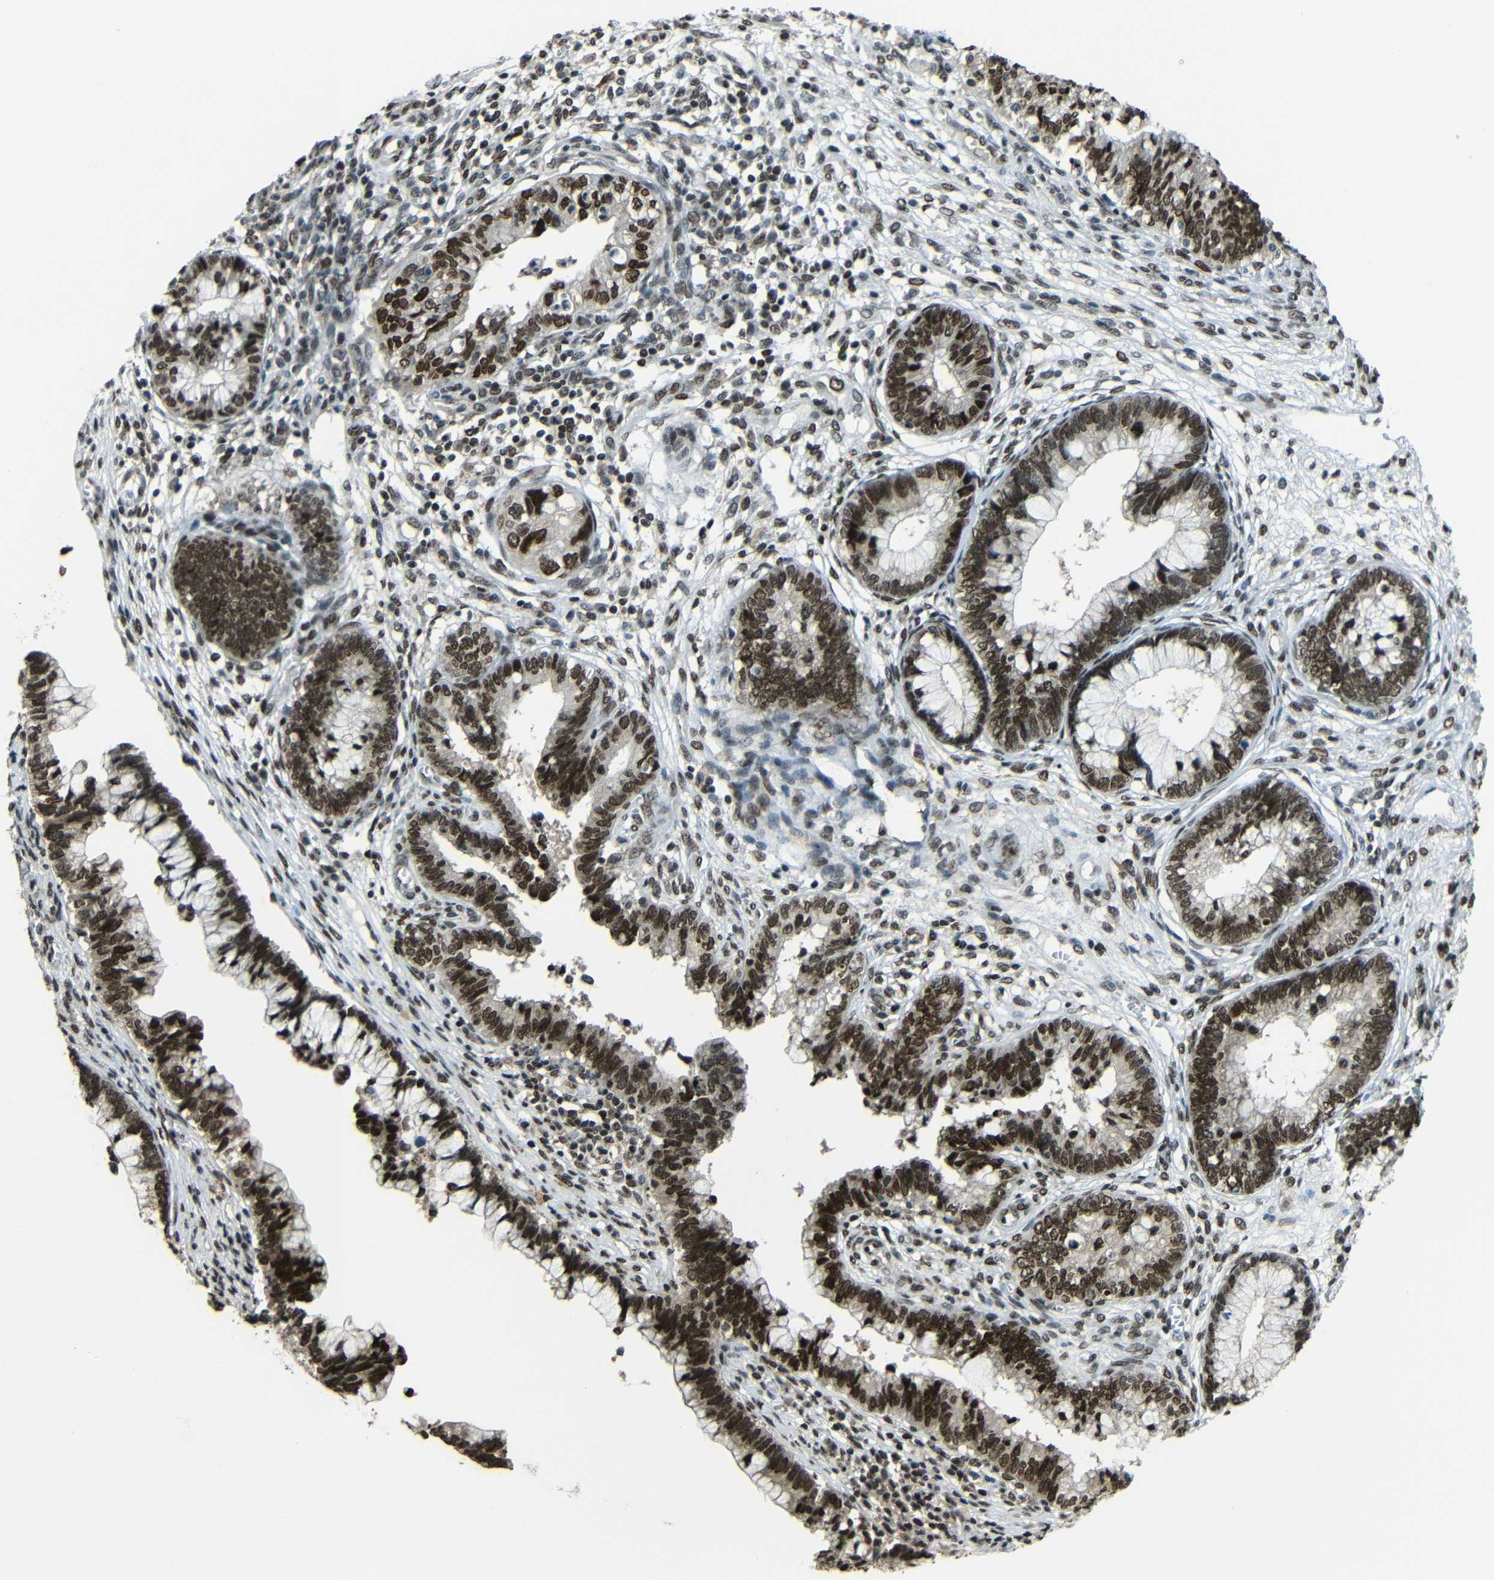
{"staining": {"intensity": "strong", "quantity": ">75%", "location": "nuclear"}, "tissue": "cervical cancer", "cell_type": "Tumor cells", "image_type": "cancer", "snomed": [{"axis": "morphology", "description": "Adenocarcinoma, NOS"}, {"axis": "topography", "description": "Cervix"}], "caption": "Brown immunohistochemical staining in human adenocarcinoma (cervical) shows strong nuclear positivity in about >75% of tumor cells.", "gene": "PSIP1", "patient": {"sex": "female", "age": 44}}